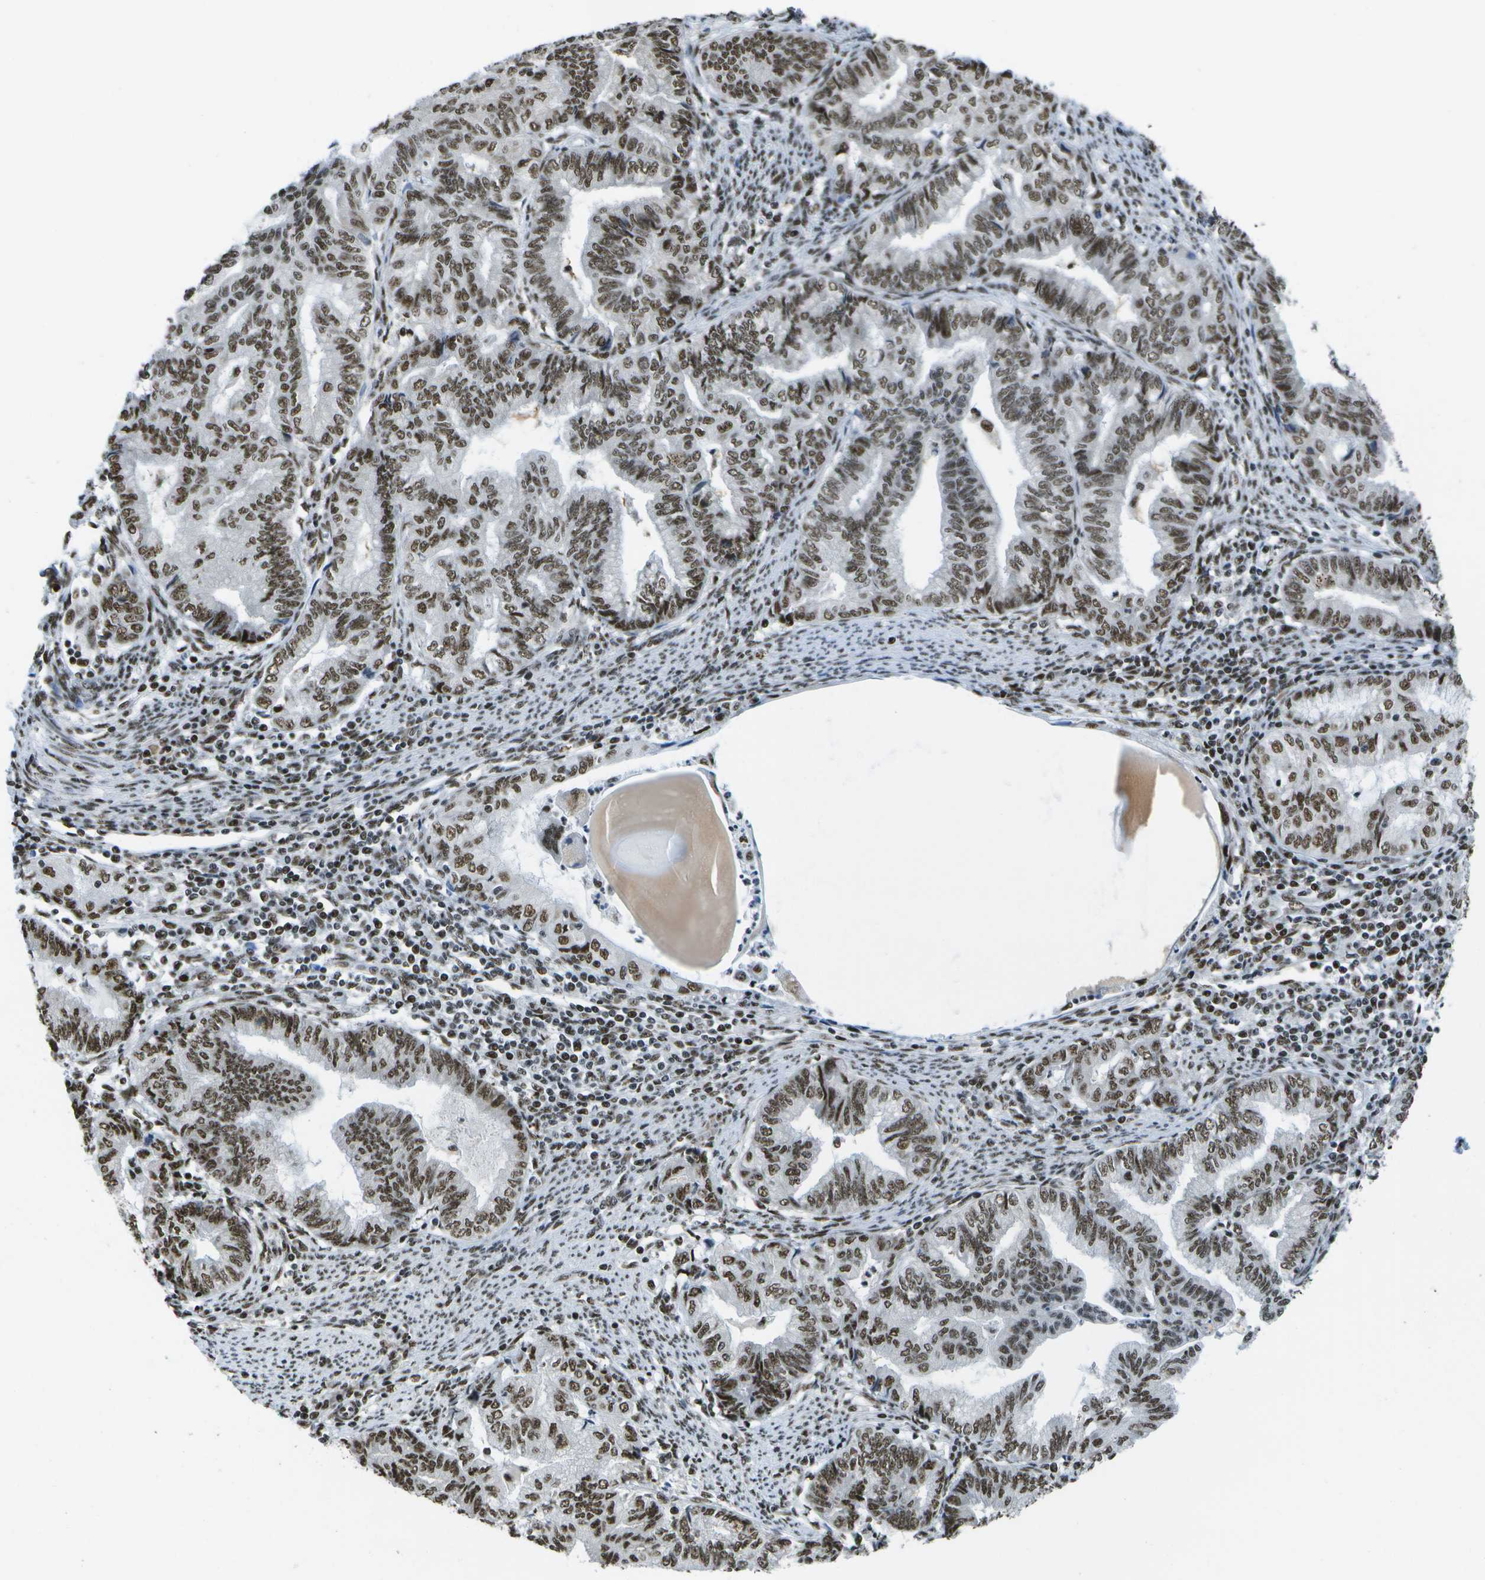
{"staining": {"intensity": "strong", "quantity": ">75%", "location": "nuclear"}, "tissue": "endometrial cancer", "cell_type": "Tumor cells", "image_type": "cancer", "snomed": [{"axis": "morphology", "description": "Adenocarcinoma, NOS"}, {"axis": "topography", "description": "Endometrium"}], "caption": "Brown immunohistochemical staining in adenocarcinoma (endometrial) demonstrates strong nuclear expression in approximately >75% of tumor cells.", "gene": "NSRP1", "patient": {"sex": "female", "age": 79}}